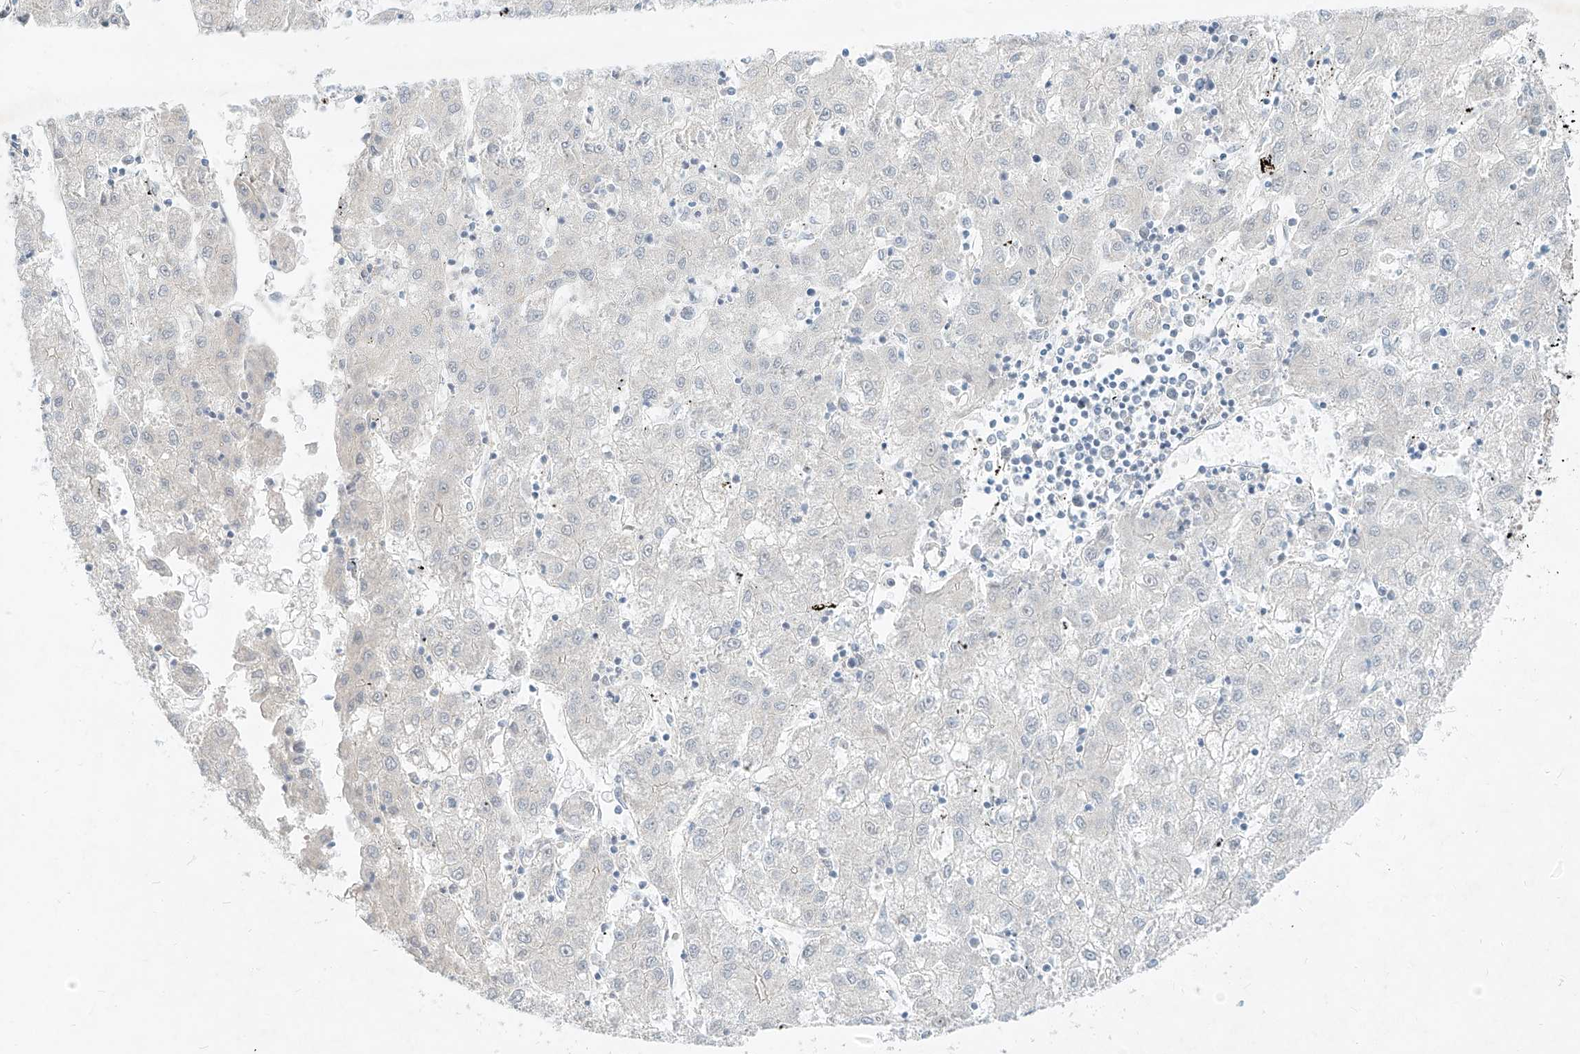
{"staining": {"intensity": "negative", "quantity": "none", "location": "none"}, "tissue": "liver cancer", "cell_type": "Tumor cells", "image_type": "cancer", "snomed": [{"axis": "morphology", "description": "Carcinoma, Hepatocellular, NOS"}, {"axis": "topography", "description": "Liver"}], "caption": "DAB (3,3'-diaminobenzidine) immunohistochemical staining of liver hepatocellular carcinoma demonstrates no significant positivity in tumor cells.", "gene": "AJM1", "patient": {"sex": "male", "age": 72}}